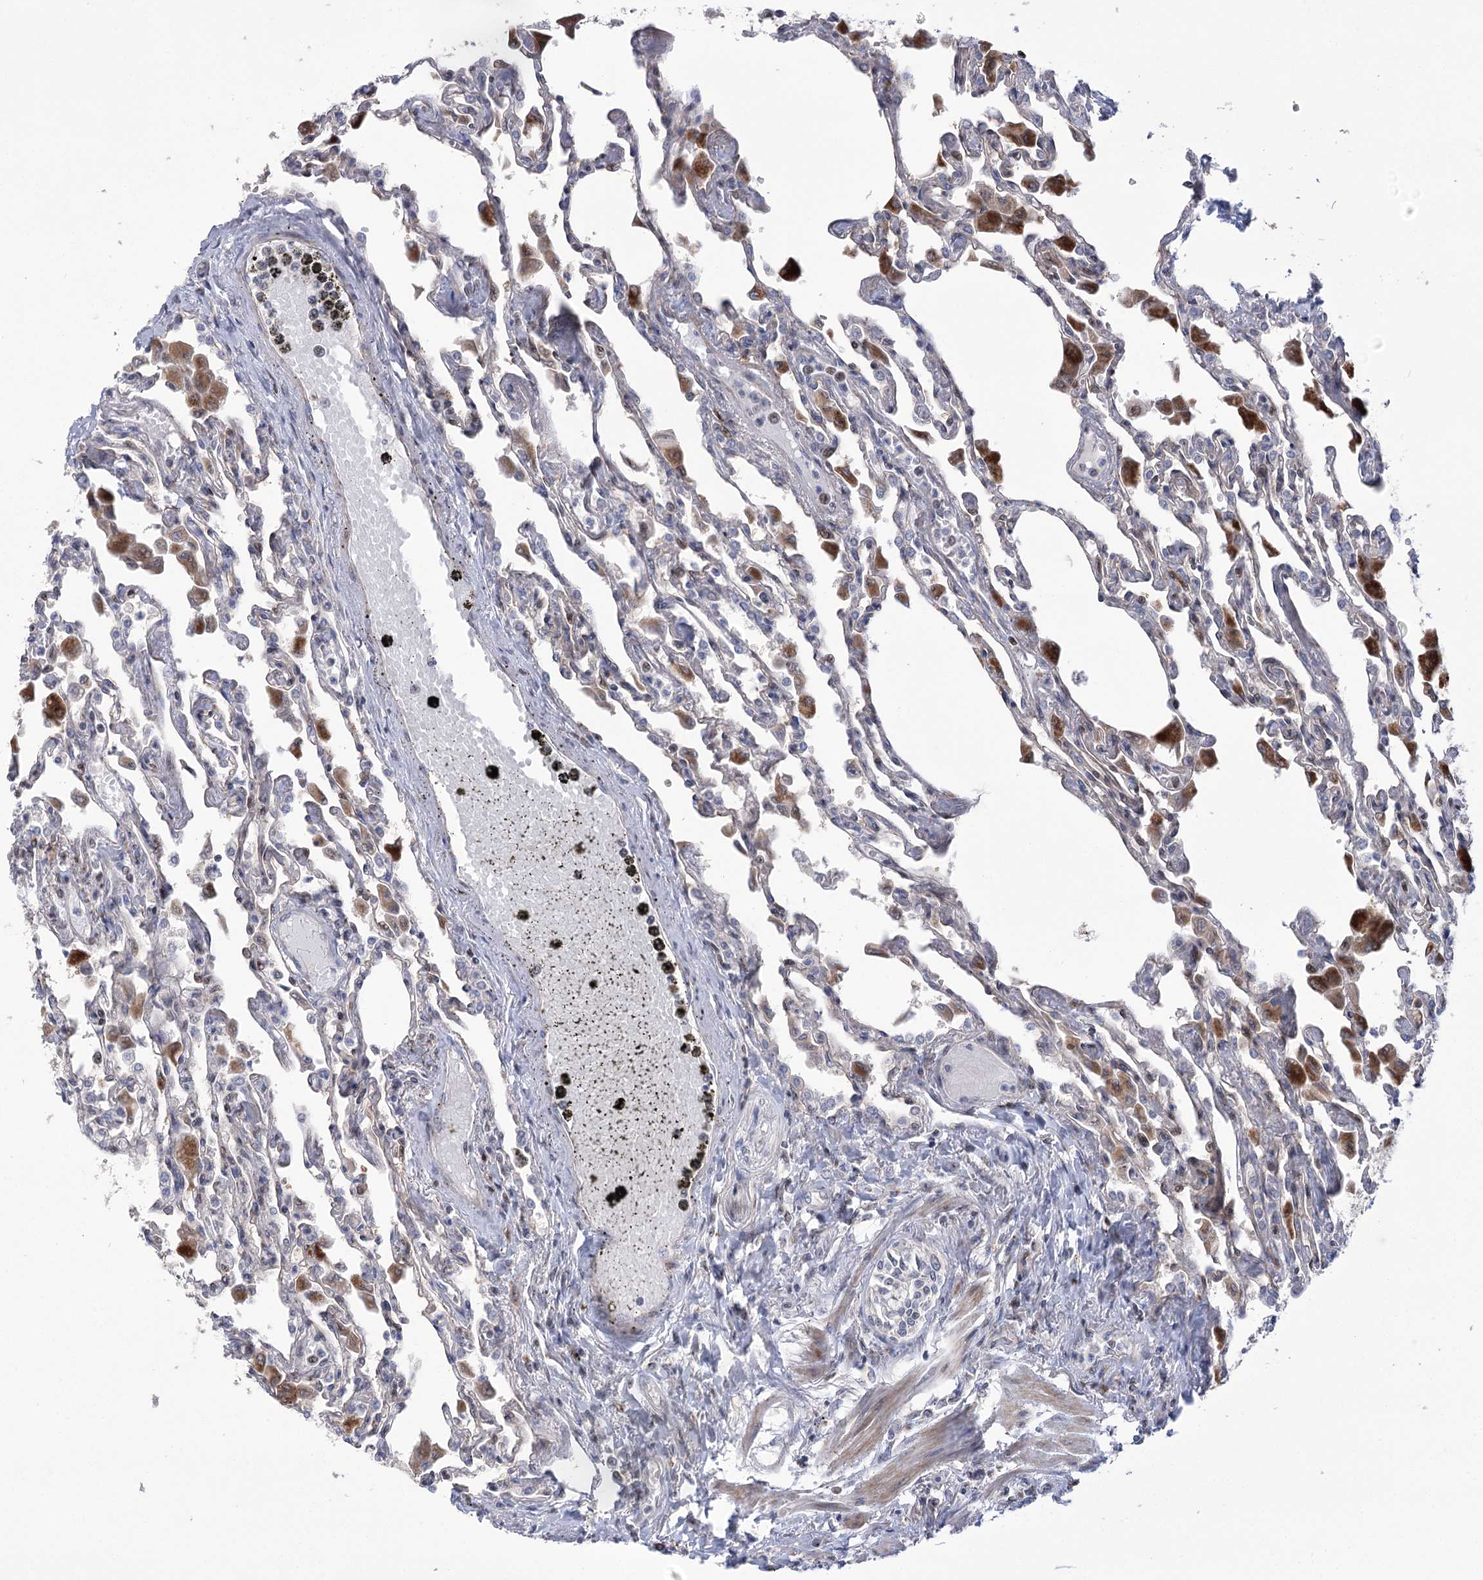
{"staining": {"intensity": "moderate", "quantity": "<25%", "location": "cytoplasmic/membranous"}, "tissue": "lung", "cell_type": "Alveolar cells", "image_type": "normal", "snomed": [{"axis": "morphology", "description": "Normal tissue, NOS"}, {"axis": "topography", "description": "Bronchus"}, {"axis": "topography", "description": "Lung"}], "caption": "Immunohistochemistry histopathology image of unremarkable human lung stained for a protein (brown), which displays low levels of moderate cytoplasmic/membranous expression in approximately <25% of alveolar cells.", "gene": "NME7", "patient": {"sex": "female", "age": 49}}